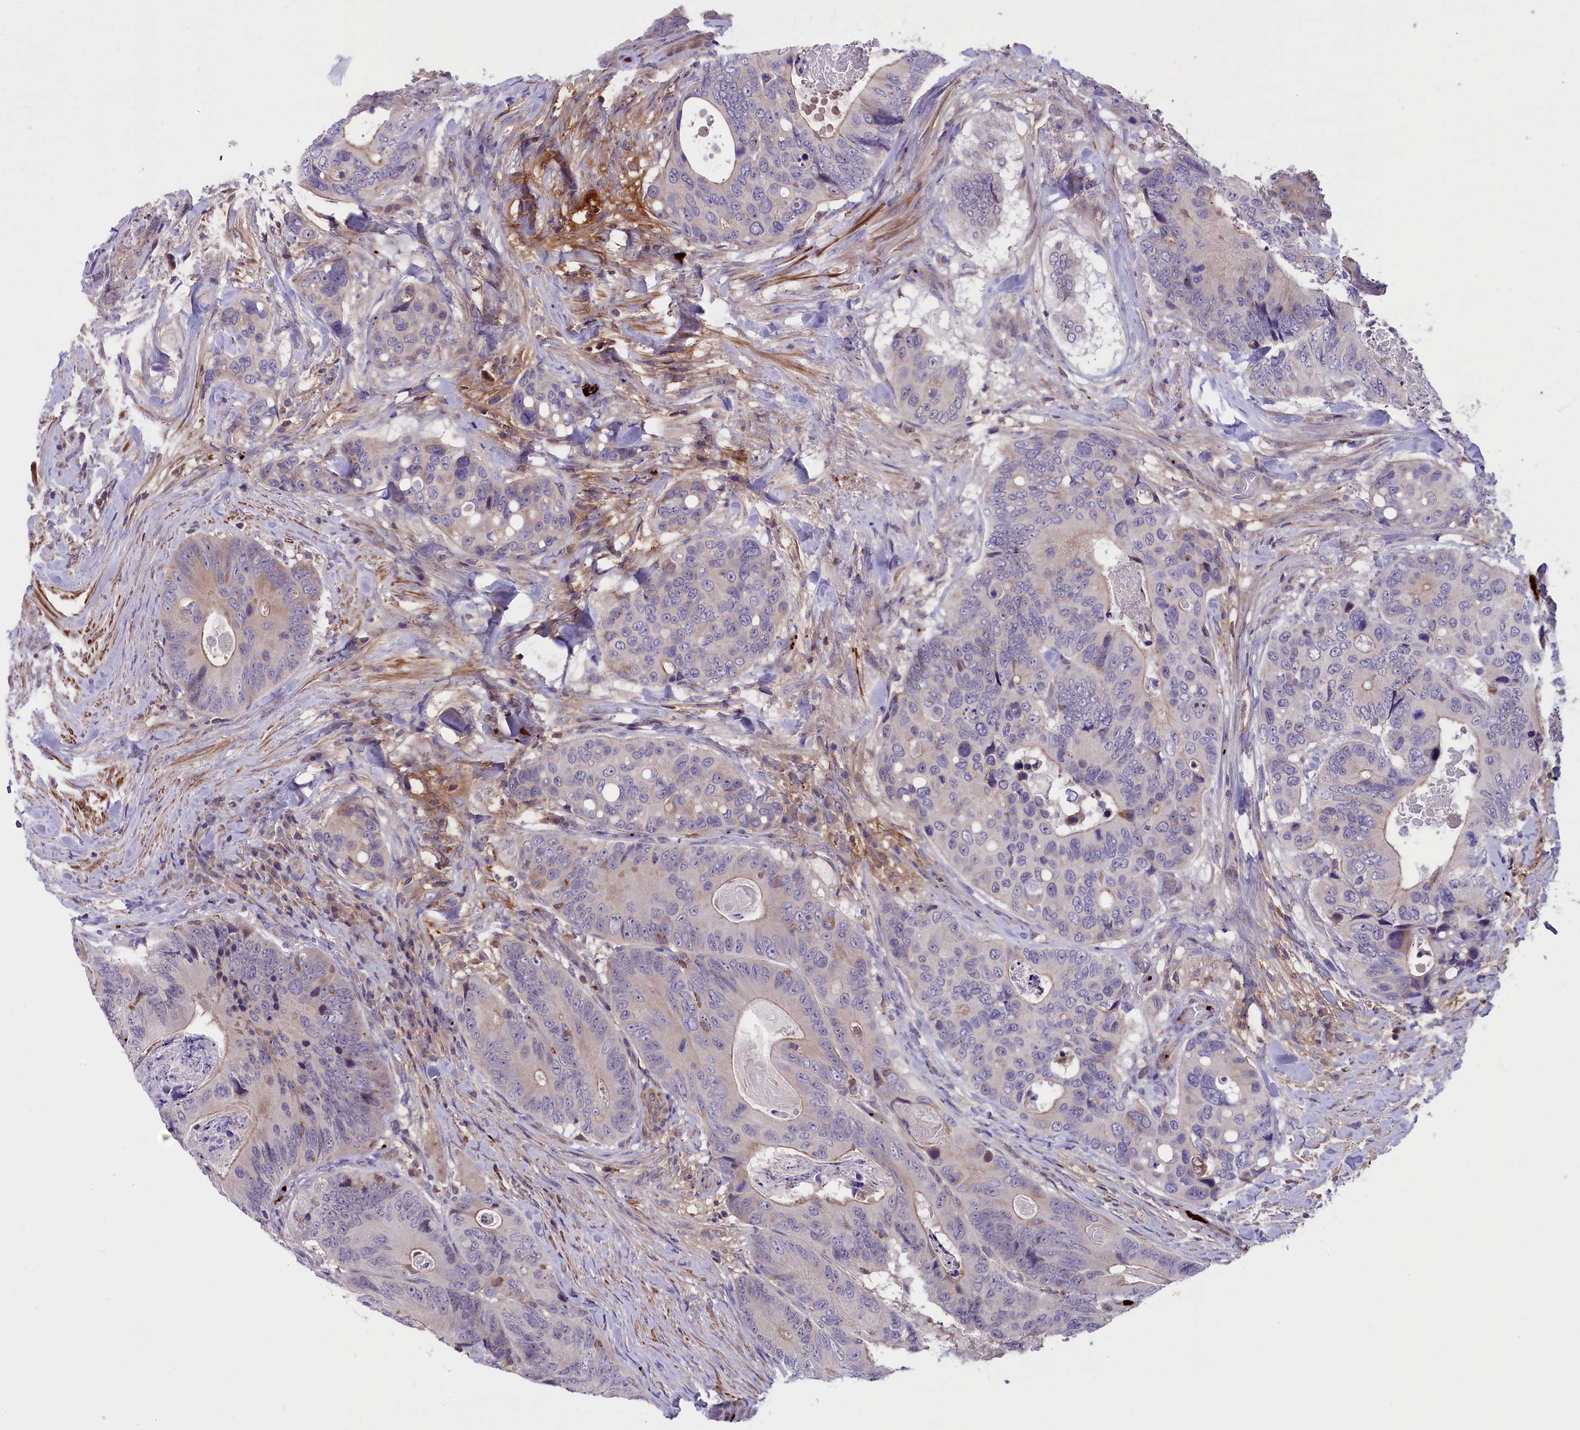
{"staining": {"intensity": "weak", "quantity": "<25%", "location": "cytoplasmic/membranous"}, "tissue": "colorectal cancer", "cell_type": "Tumor cells", "image_type": "cancer", "snomed": [{"axis": "morphology", "description": "Adenocarcinoma, NOS"}, {"axis": "topography", "description": "Colon"}], "caption": "Image shows no significant protein expression in tumor cells of adenocarcinoma (colorectal).", "gene": "HEATR3", "patient": {"sex": "male", "age": 84}}